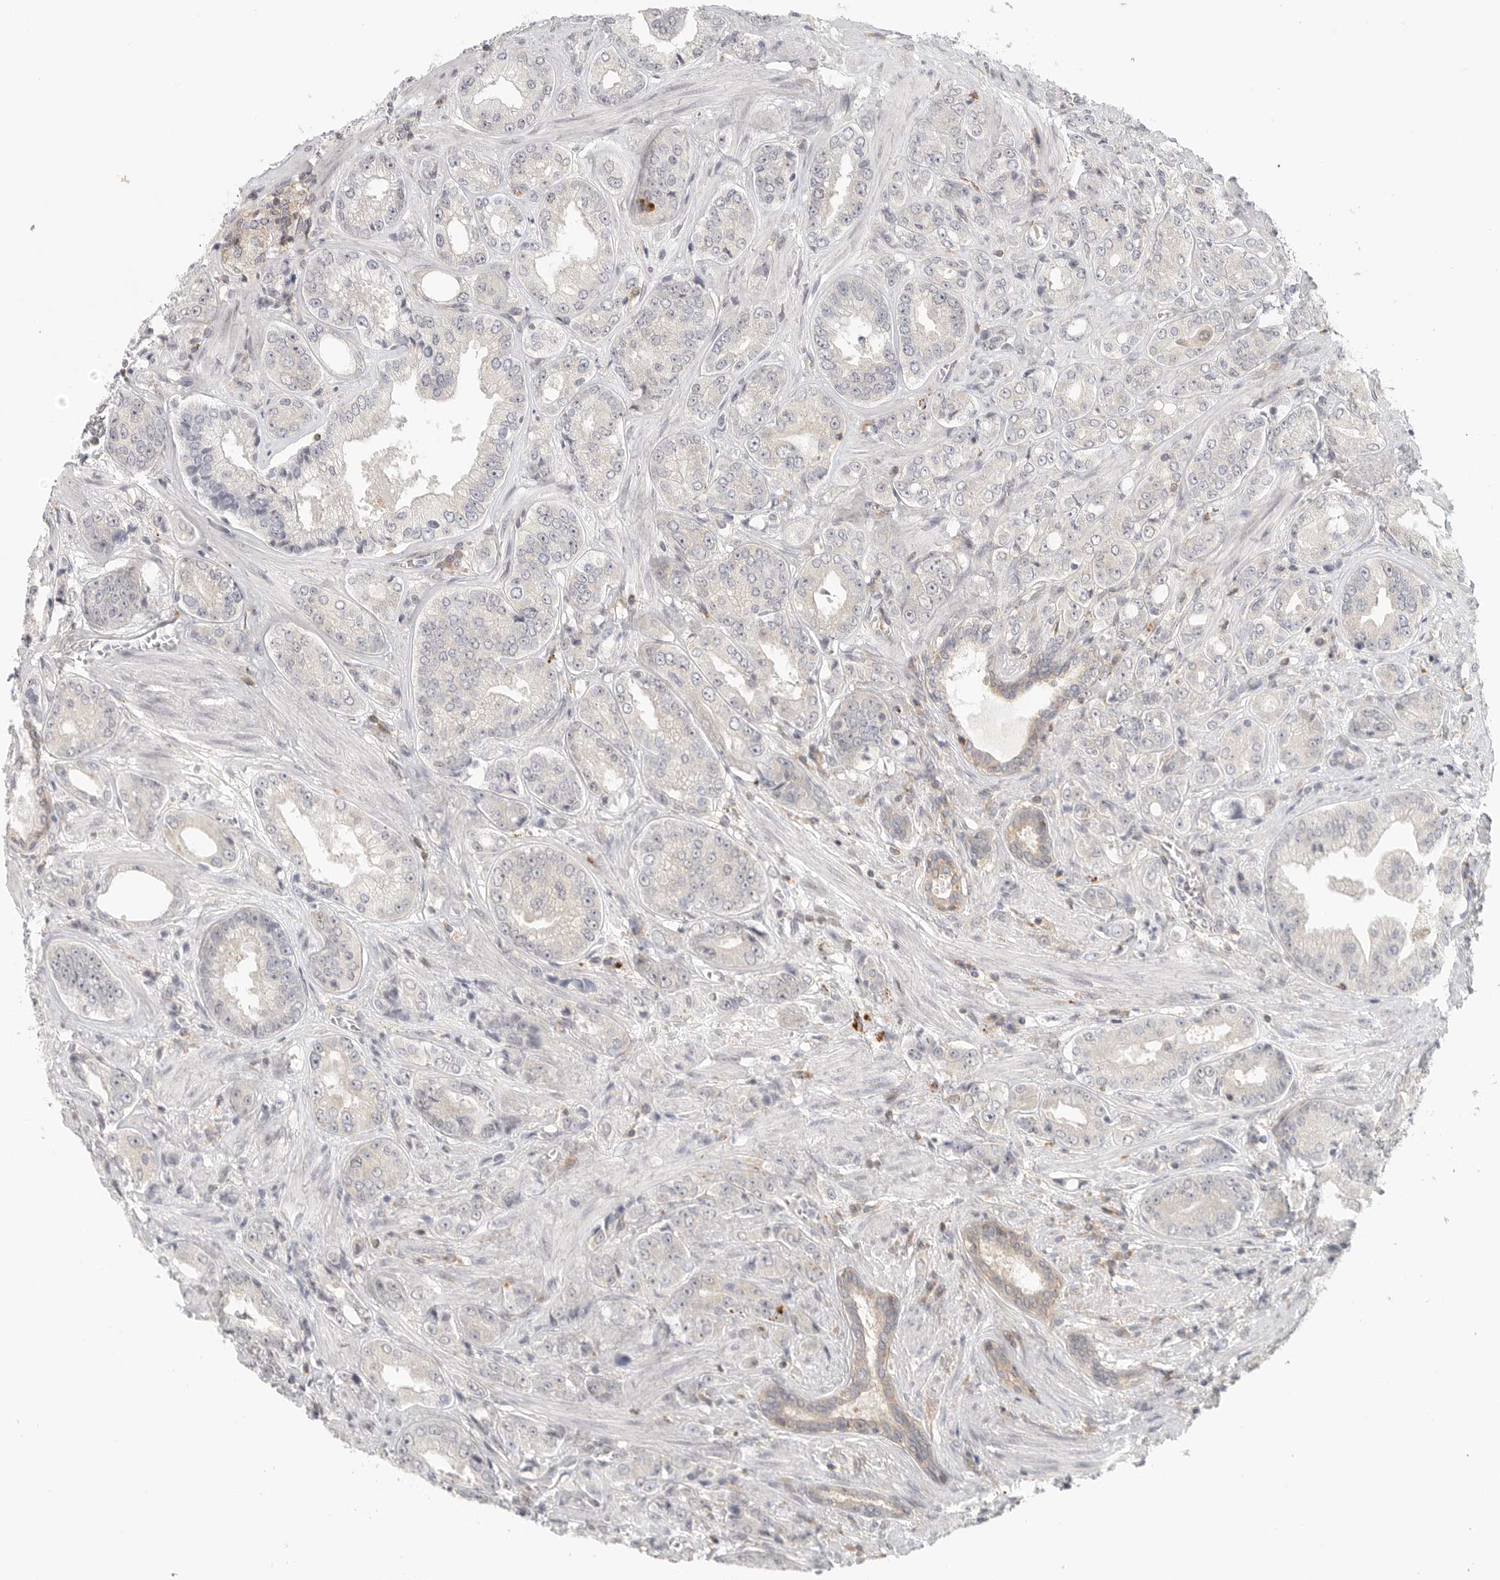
{"staining": {"intensity": "negative", "quantity": "none", "location": "none"}, "tissue": "prostate cancer", "cell_type": "Tumor cells", "image_type": "cancer", "snomed": [{"axis": "morphology", "description": "Adenocarcinoma, High grade"}, {"axis": "topography", "description": "Prostate"}], "caption": "Immunohistochemical staining of prostate cancer (high-grade adenocarcinoma) reveals no significant staining in tumor cells. (DAB (3,3'-diaminobenzidine) IHC with hematoxylin counter stain).", "gene": "HDAC6", "patient": {"sex": "male", "age": 61}}